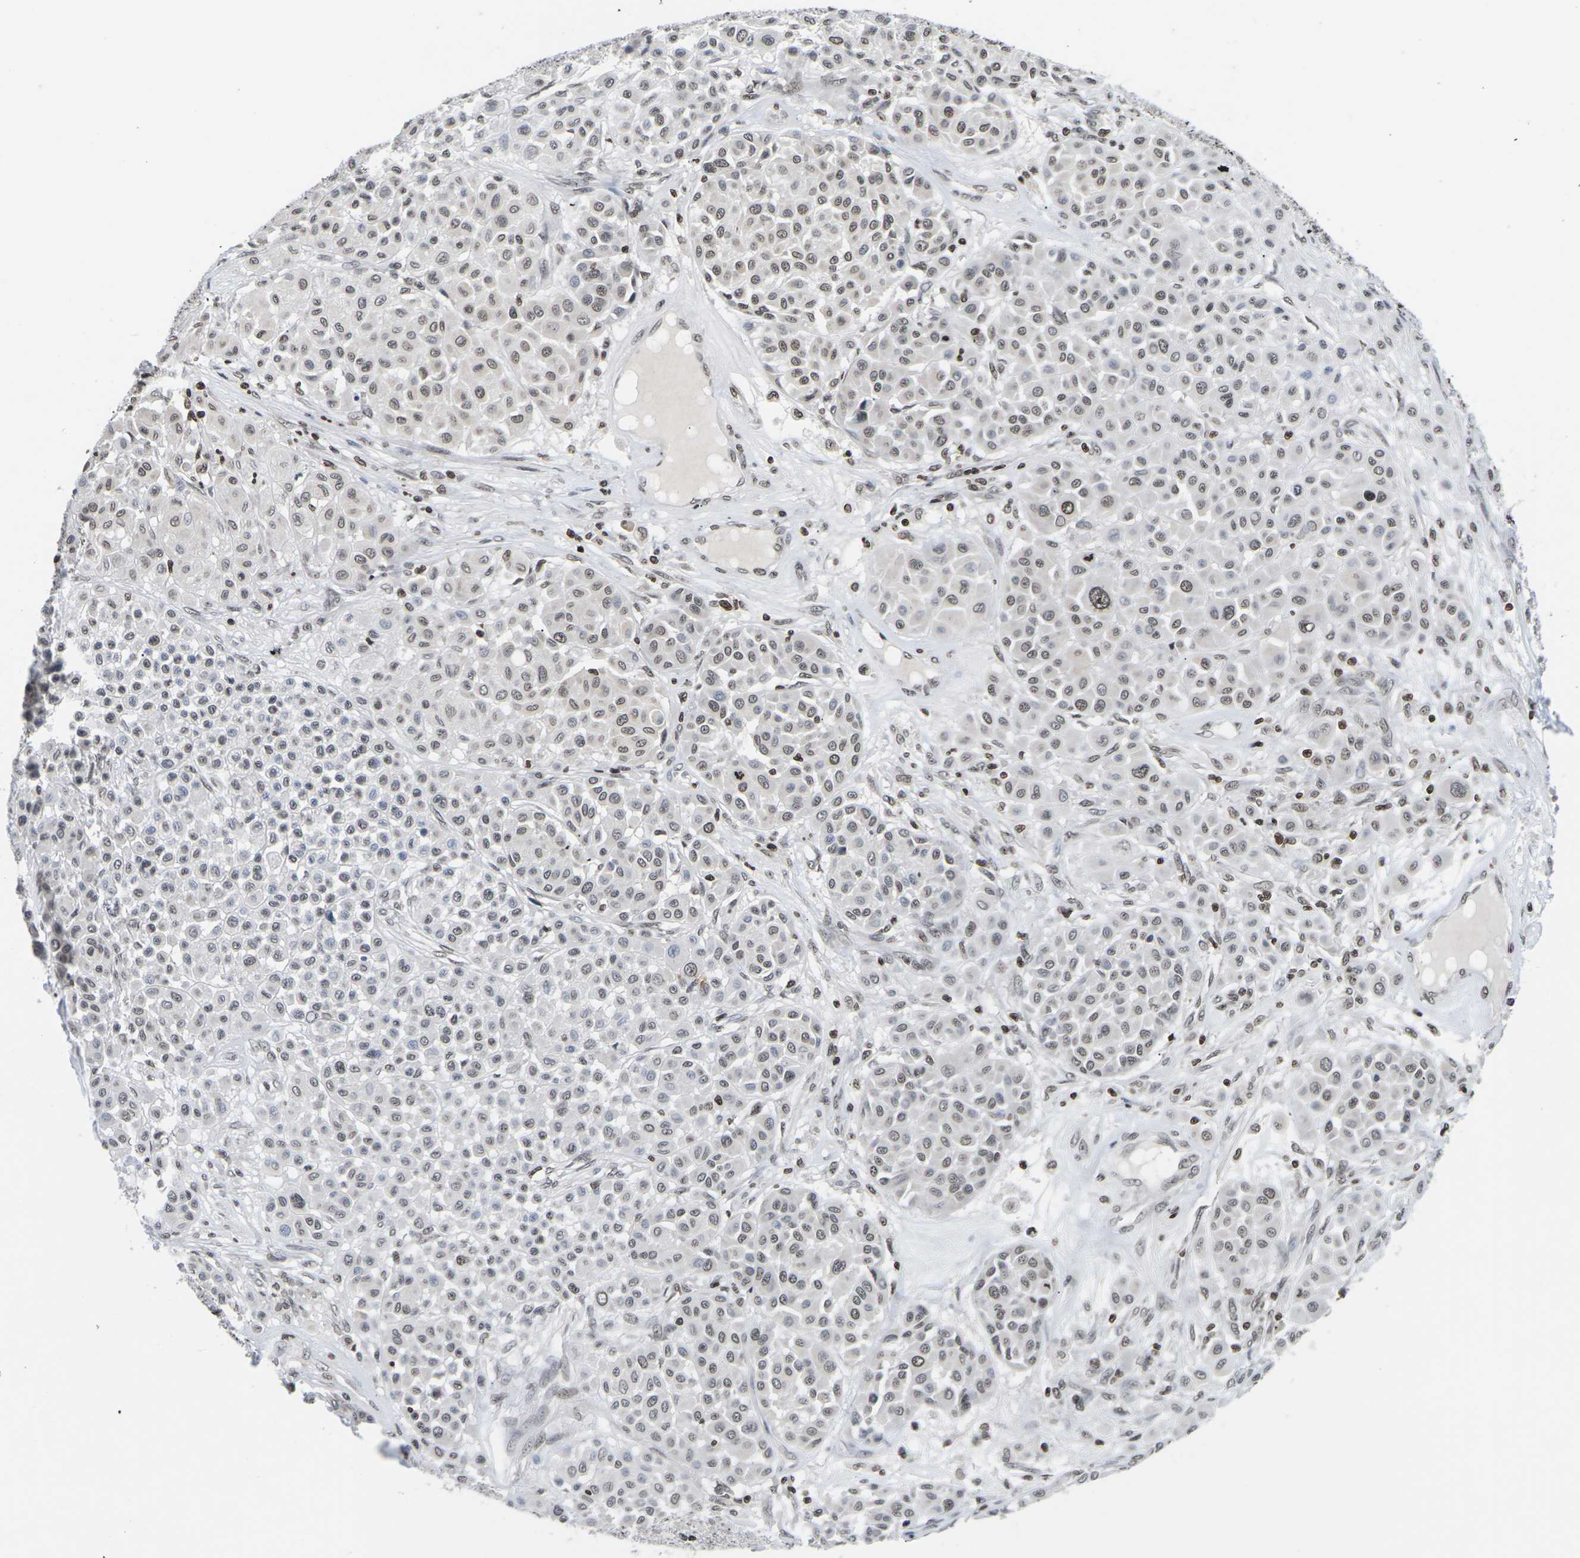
{"staining": {"intensity": "weak", "quantity": ">75%", "location": "nuclear"}, "tissue": "melanoma", "cell_type": "Tumor cells", "image_type": "cancer", "snomed": [{"axis": "morphology", "description": "Malignant melanoma, Metastatic site"}, {"axis": "topography", "description": "Soft tissue"}], "caption": "A micrograph of malignant melanoma (metastatic site) stained for a protein reveals weak nuclear brown staining in tumor cells.", "gene": "ETV5", "patient": {"sex": "male", "age": 41}}